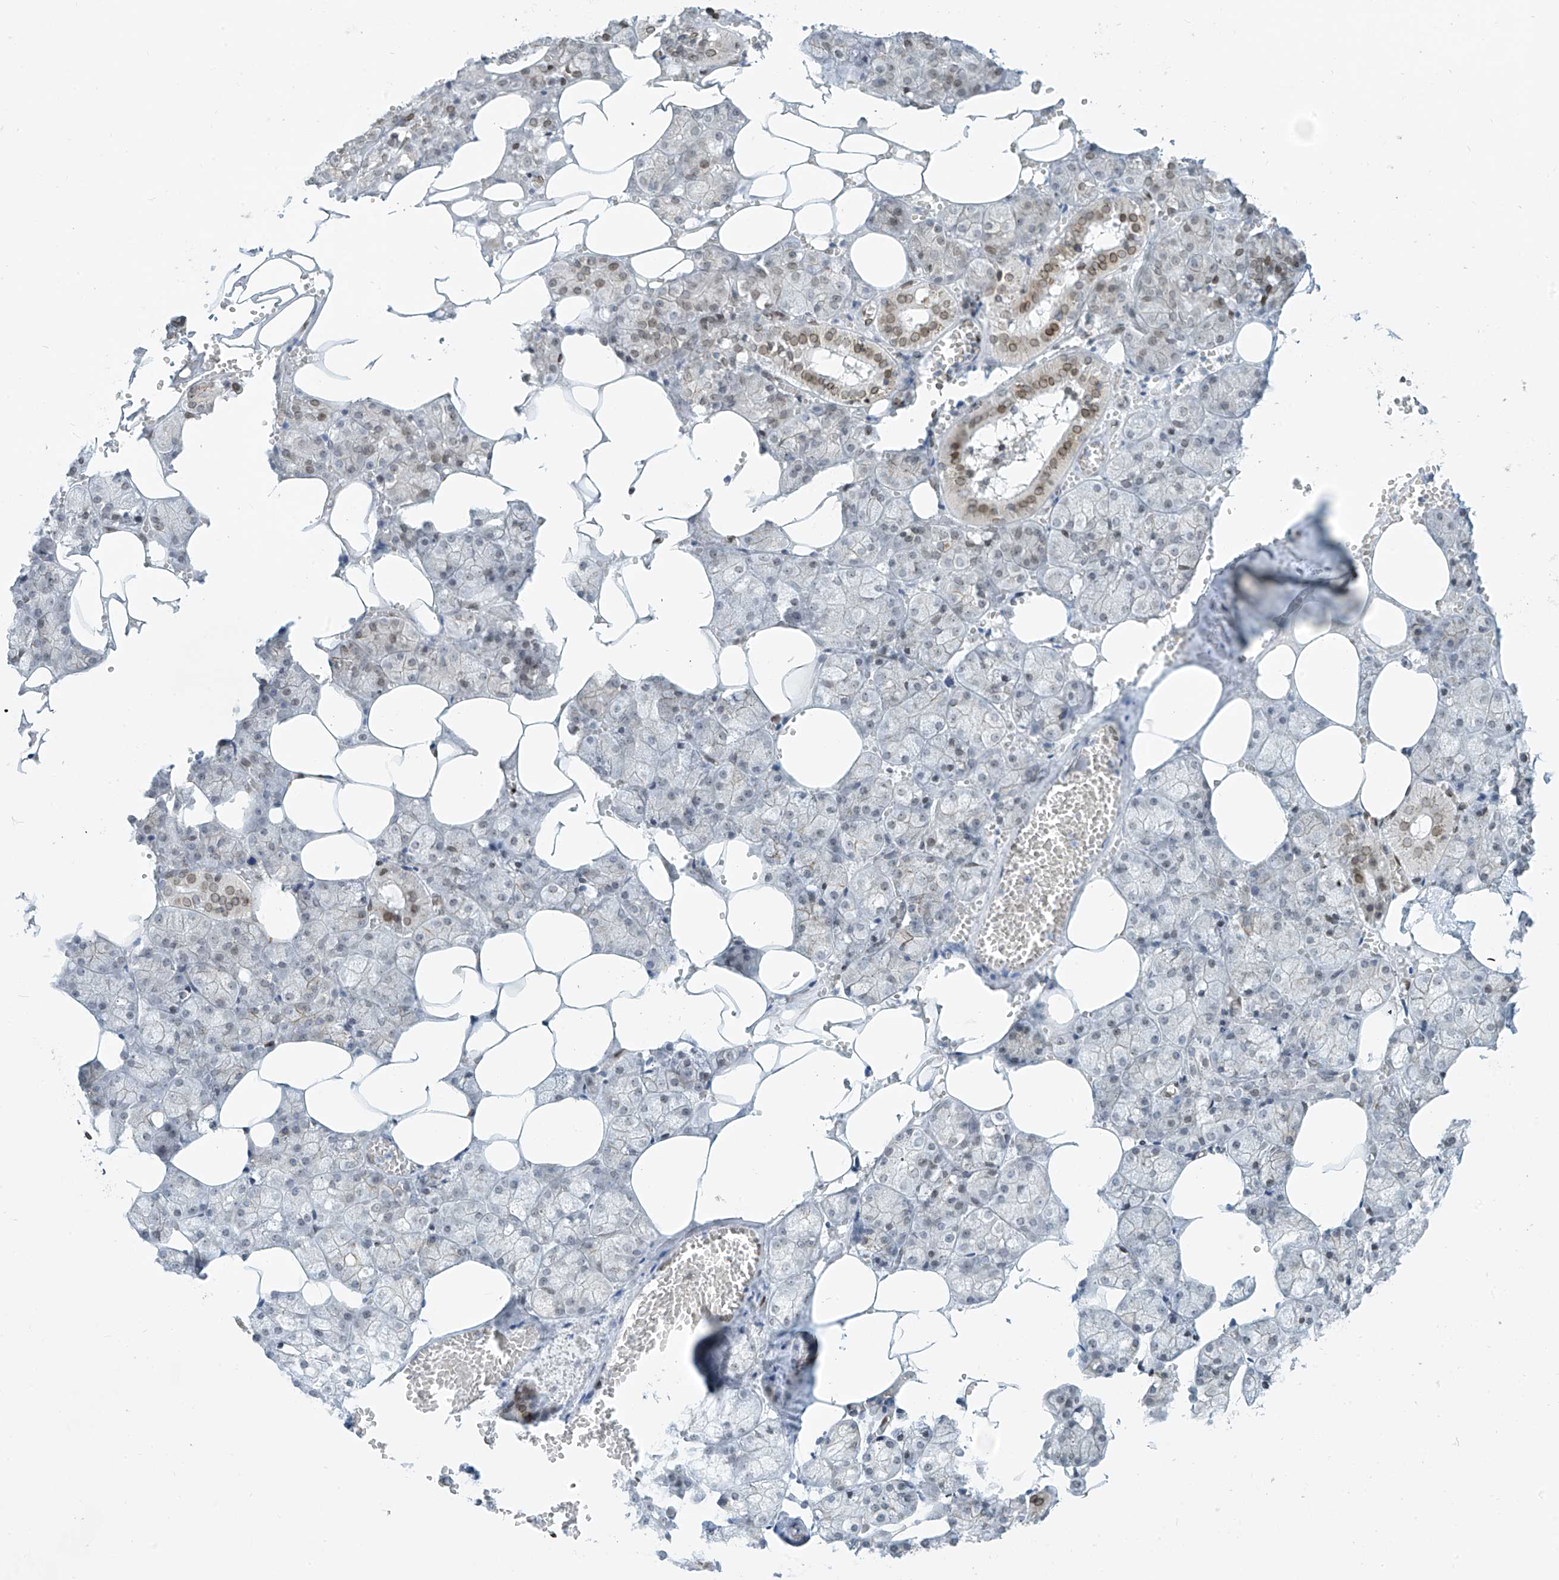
{"staining": {"intensity": "moderate", "quantity": "25%-75%", "location": "nuclear"}, "tissue": "salivary gland", "cell_type": "Glandular cells", "image_type": "normal", "snomed": [{"axis": "morphology", "description": "Normal tissue, NOS"}, {"axis": "topography", "description": "Salivary gland"}], "caption": "Unremarkable salivary gland reveals moderate nuclear expression in approximately 25%-75% of glandular cells (IHC, brightfield microscopy, high magnification)..", "gene": "SAMD15", "patient": {"sex": "male", "age": 62}}